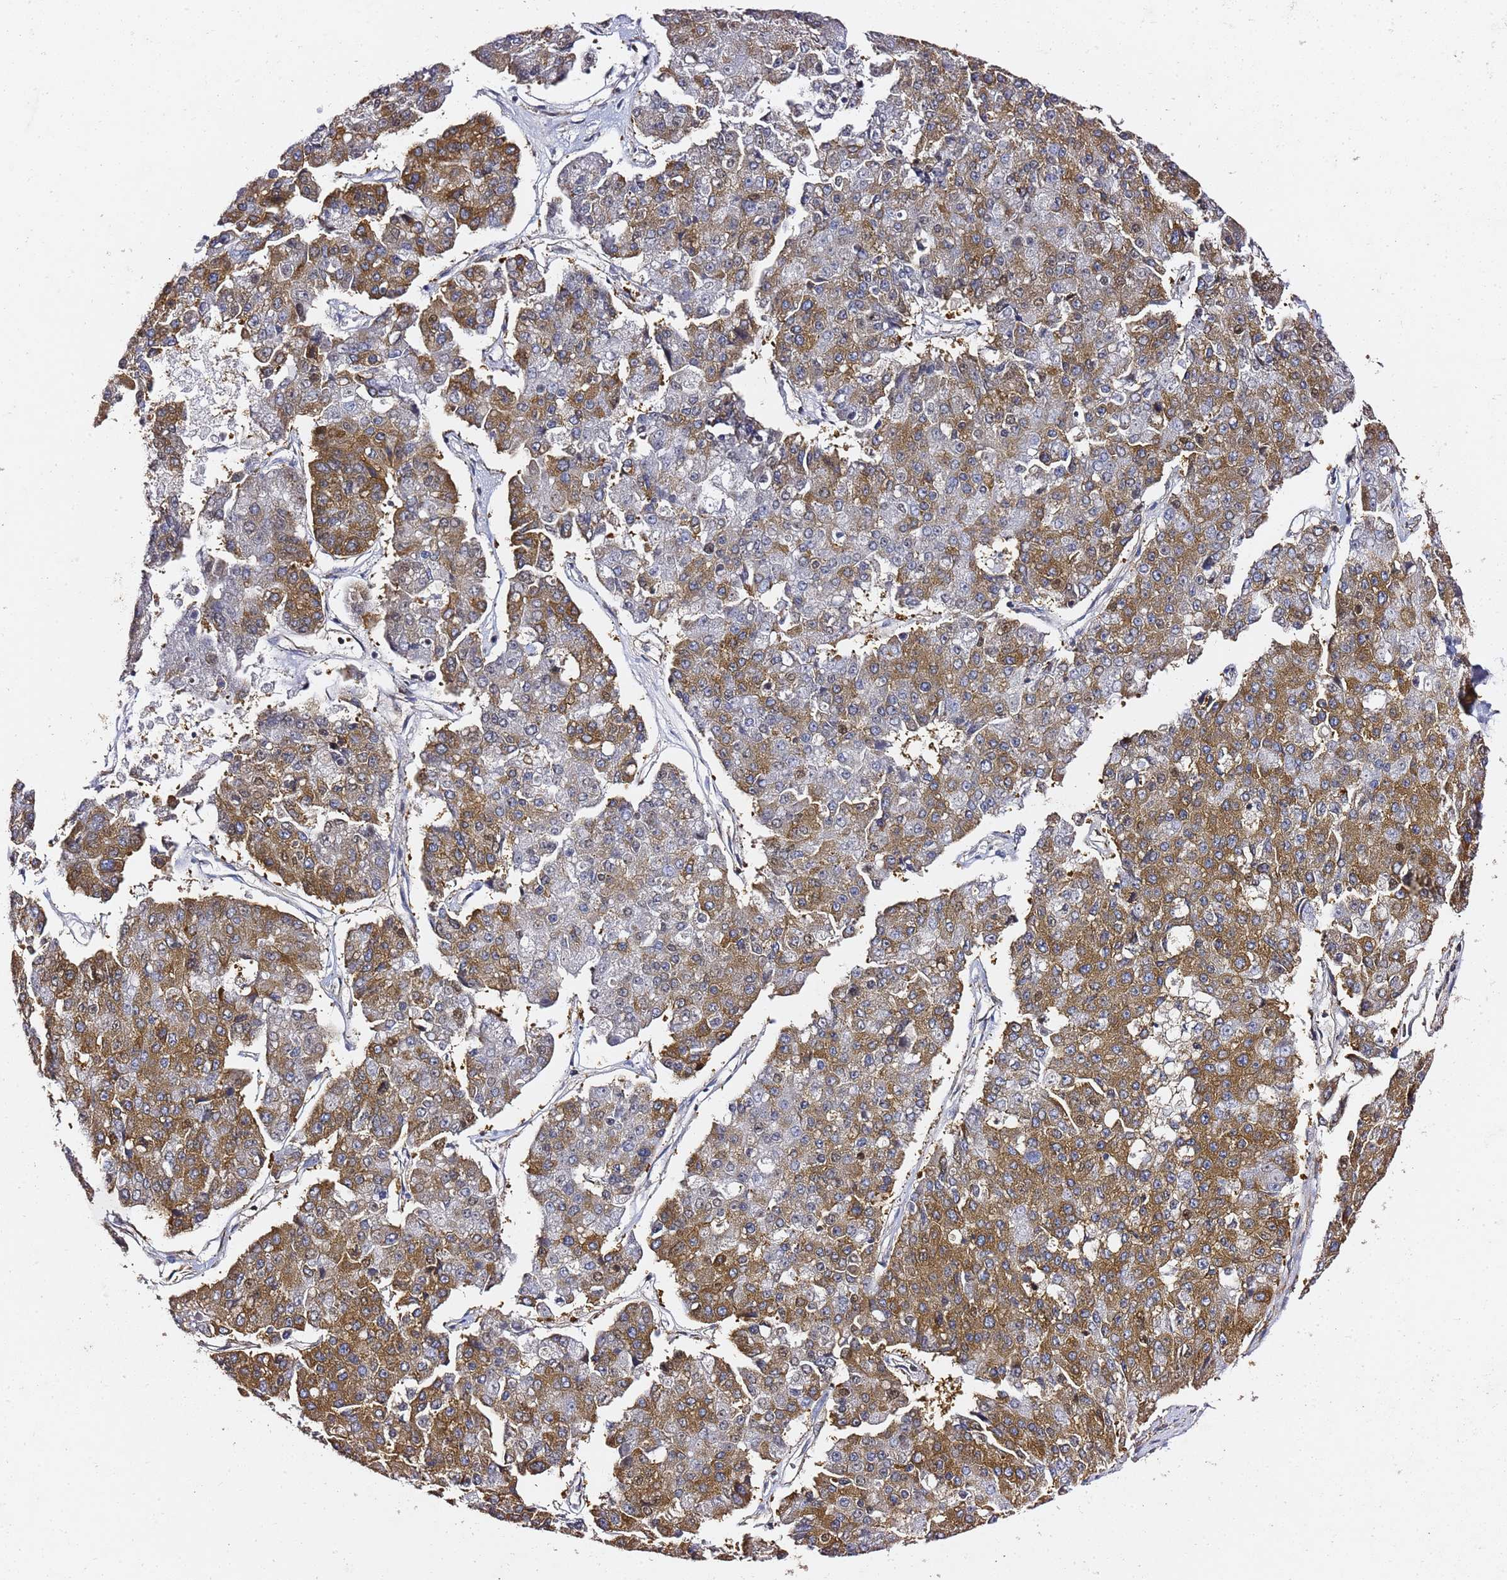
{"staining": {"intensity": "strong", "quantity": "25%-75%", "location": "cytoplasmic/membranous"}, "tissue": "pancreatic cancer", "cell_type": "Tumor cells", "image_type": "cancer", "snomed": [{"axis": "morphology", "description": "Adenocarcinoma, NOS"}, {"axis": "topography", "description": "Pancreas"}], "caption": "Immunohistochemical staining of pancreatic adenocarcinoma displays high levels of strong cytoplasmic/membranous expression in about 25%-75% of tumor cells. (DAB (3,3'-diaminobenzidine) IHC, brown staining for protein, blue staining for nuclei).", "gene": "TPST1", "patient": {"sex": "male", "age": 50}}